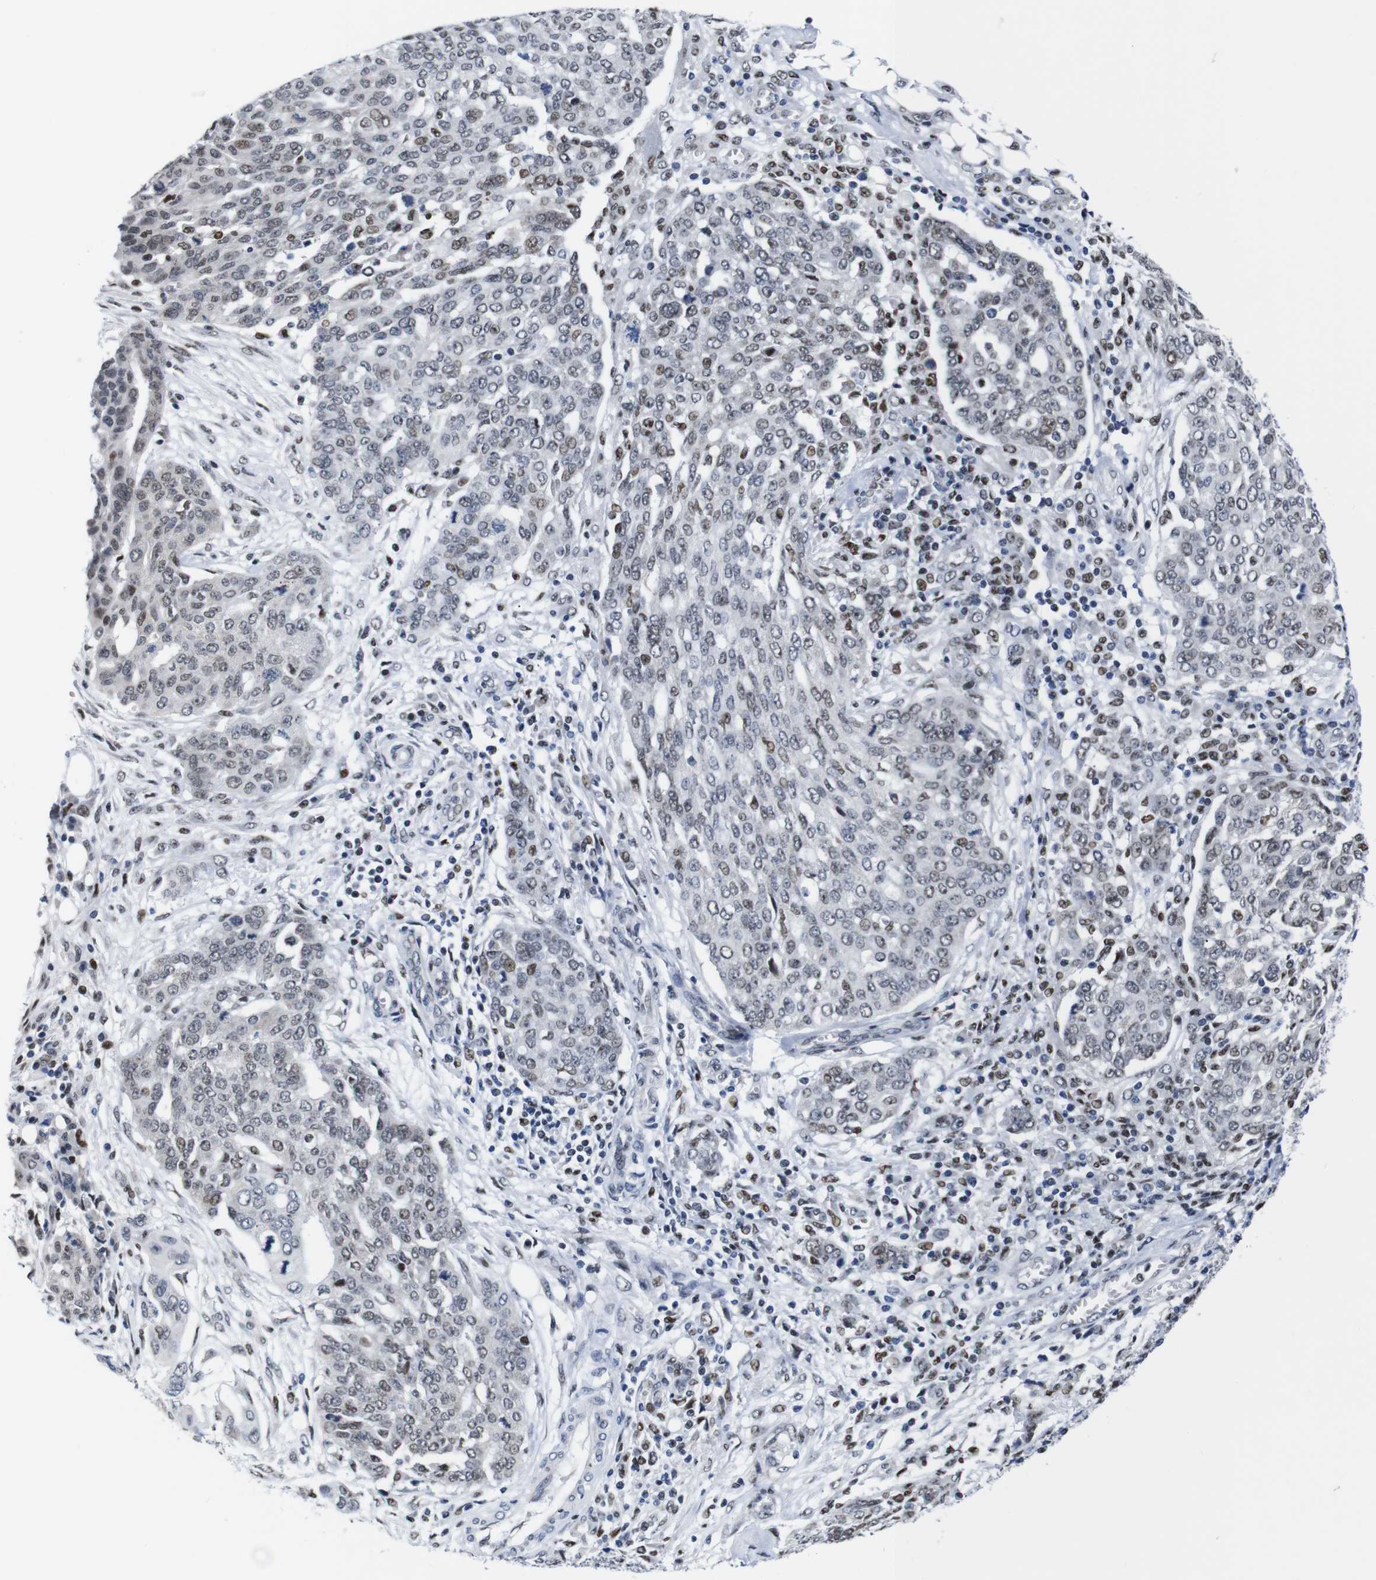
{"staining": {"intensity": "weak", "quantity": "25%-75%", "location": "nuclear"}, "tissue": "ovarian cancer", "cell_type": "Tumor cells", "image_type": "cancer", "snomed": [{"axis": "morphology", "description": "Cystadenocarcinoma, serous, NOS"}, {"axis": "topography", "description": "Soft tissue"}, {"axis": "topography", "description": "Ovary"}], "caption": "A brown stain highlights weak nuclear staining of a protein in human ovarian serous cystadenocarcinoma tumor cells.", "gene": "GATA6", "patient": {"sex": "female", "age": 57}}